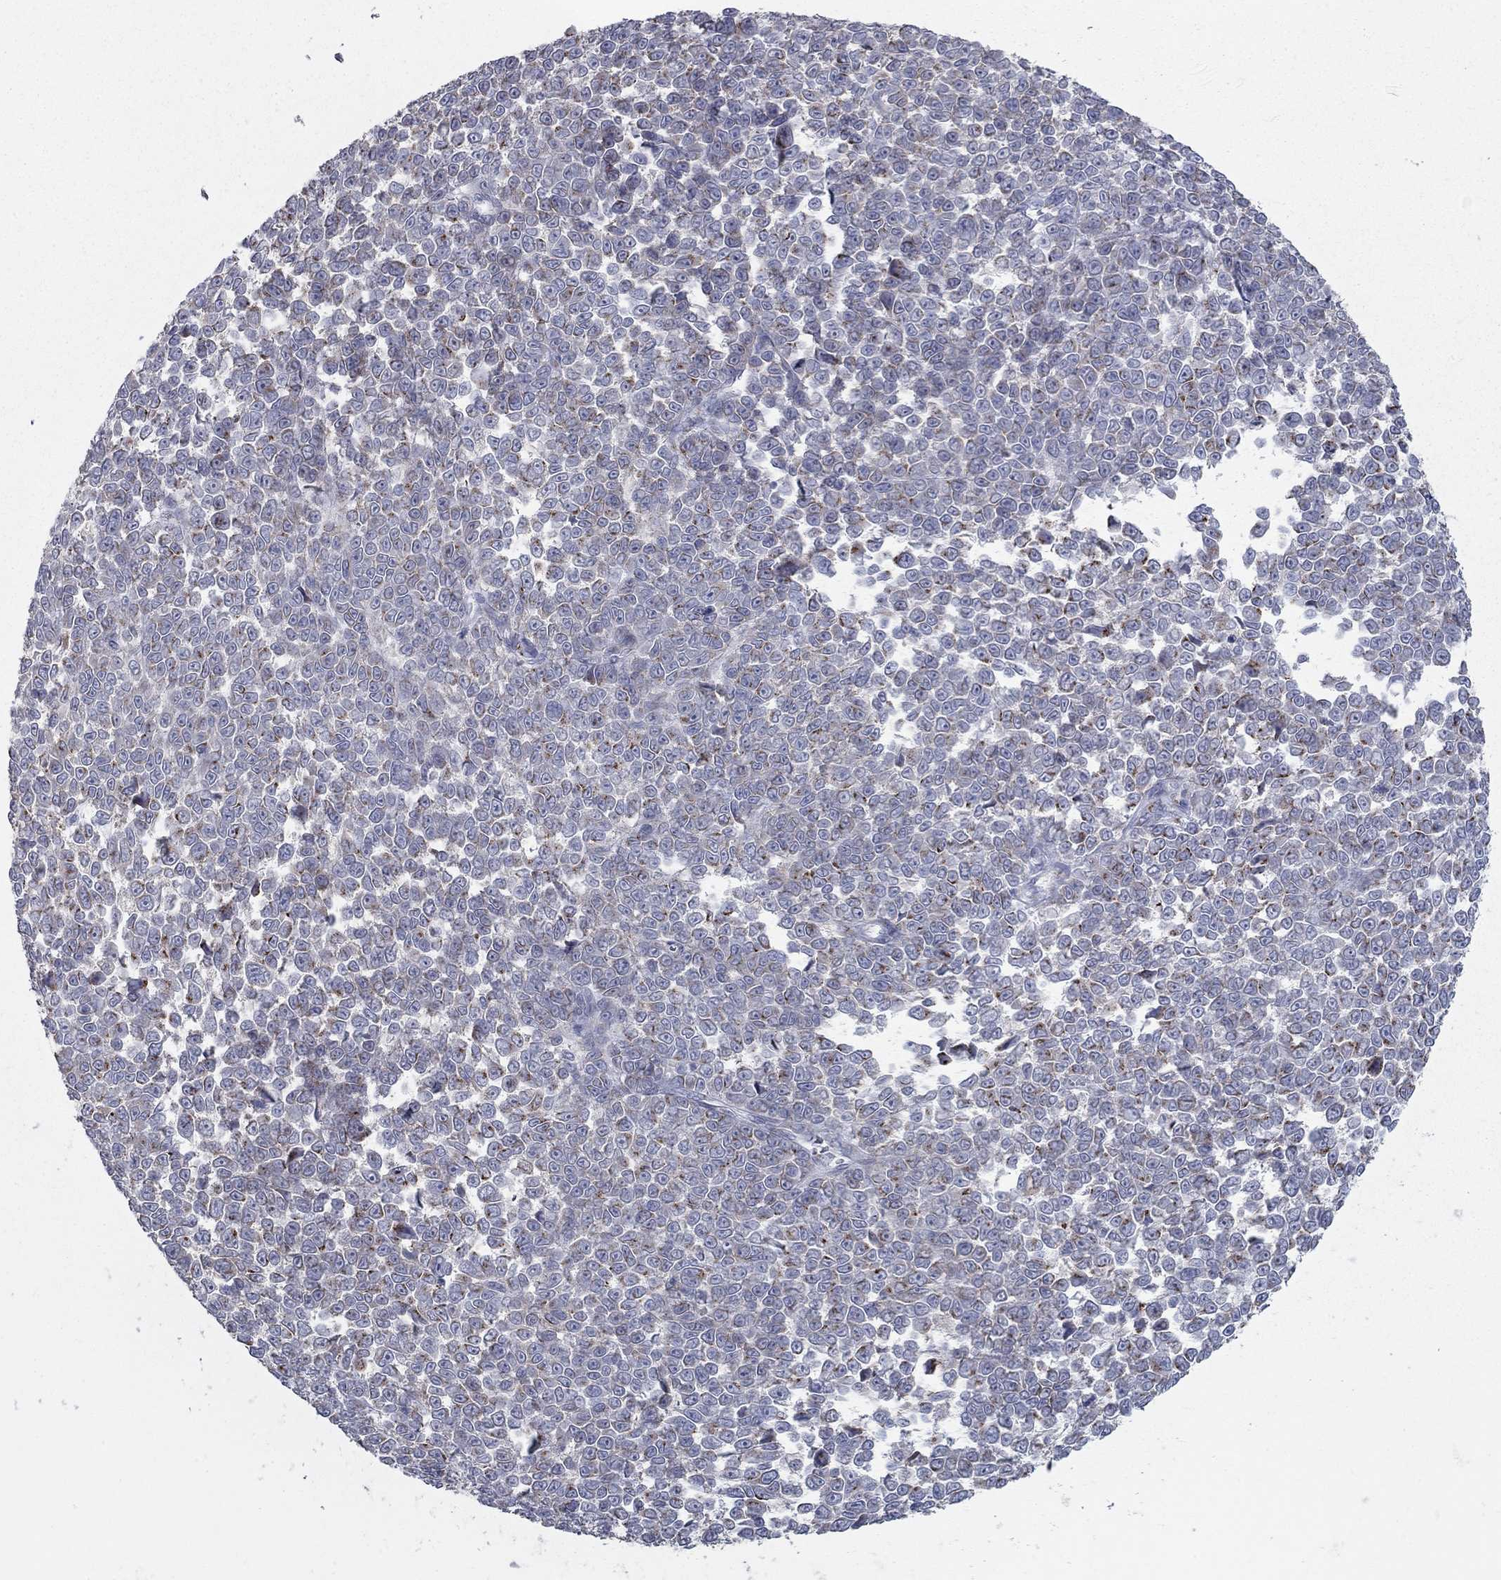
{"staining": {"intensity": "strong", "quantity": "<25%", "location": "cytoplasmic/membranous"}, "tissue": "melanoma", "cell_type": "Tumor cells", "image_type": "cancer", "snomed": [{"axis": "morphology", "description": "Malignant melanoma, NOS"}, {"axis": "topography", "description": "Skin"}], "caption": "Human malignant melanoma stained for a protein (brown) exhibits strong cytoplasmic/membranous positive expression in approximately <25% of tumor cells.", "gene": "KIAA0319L", "patient": {"sex": "female", "age": 95}}